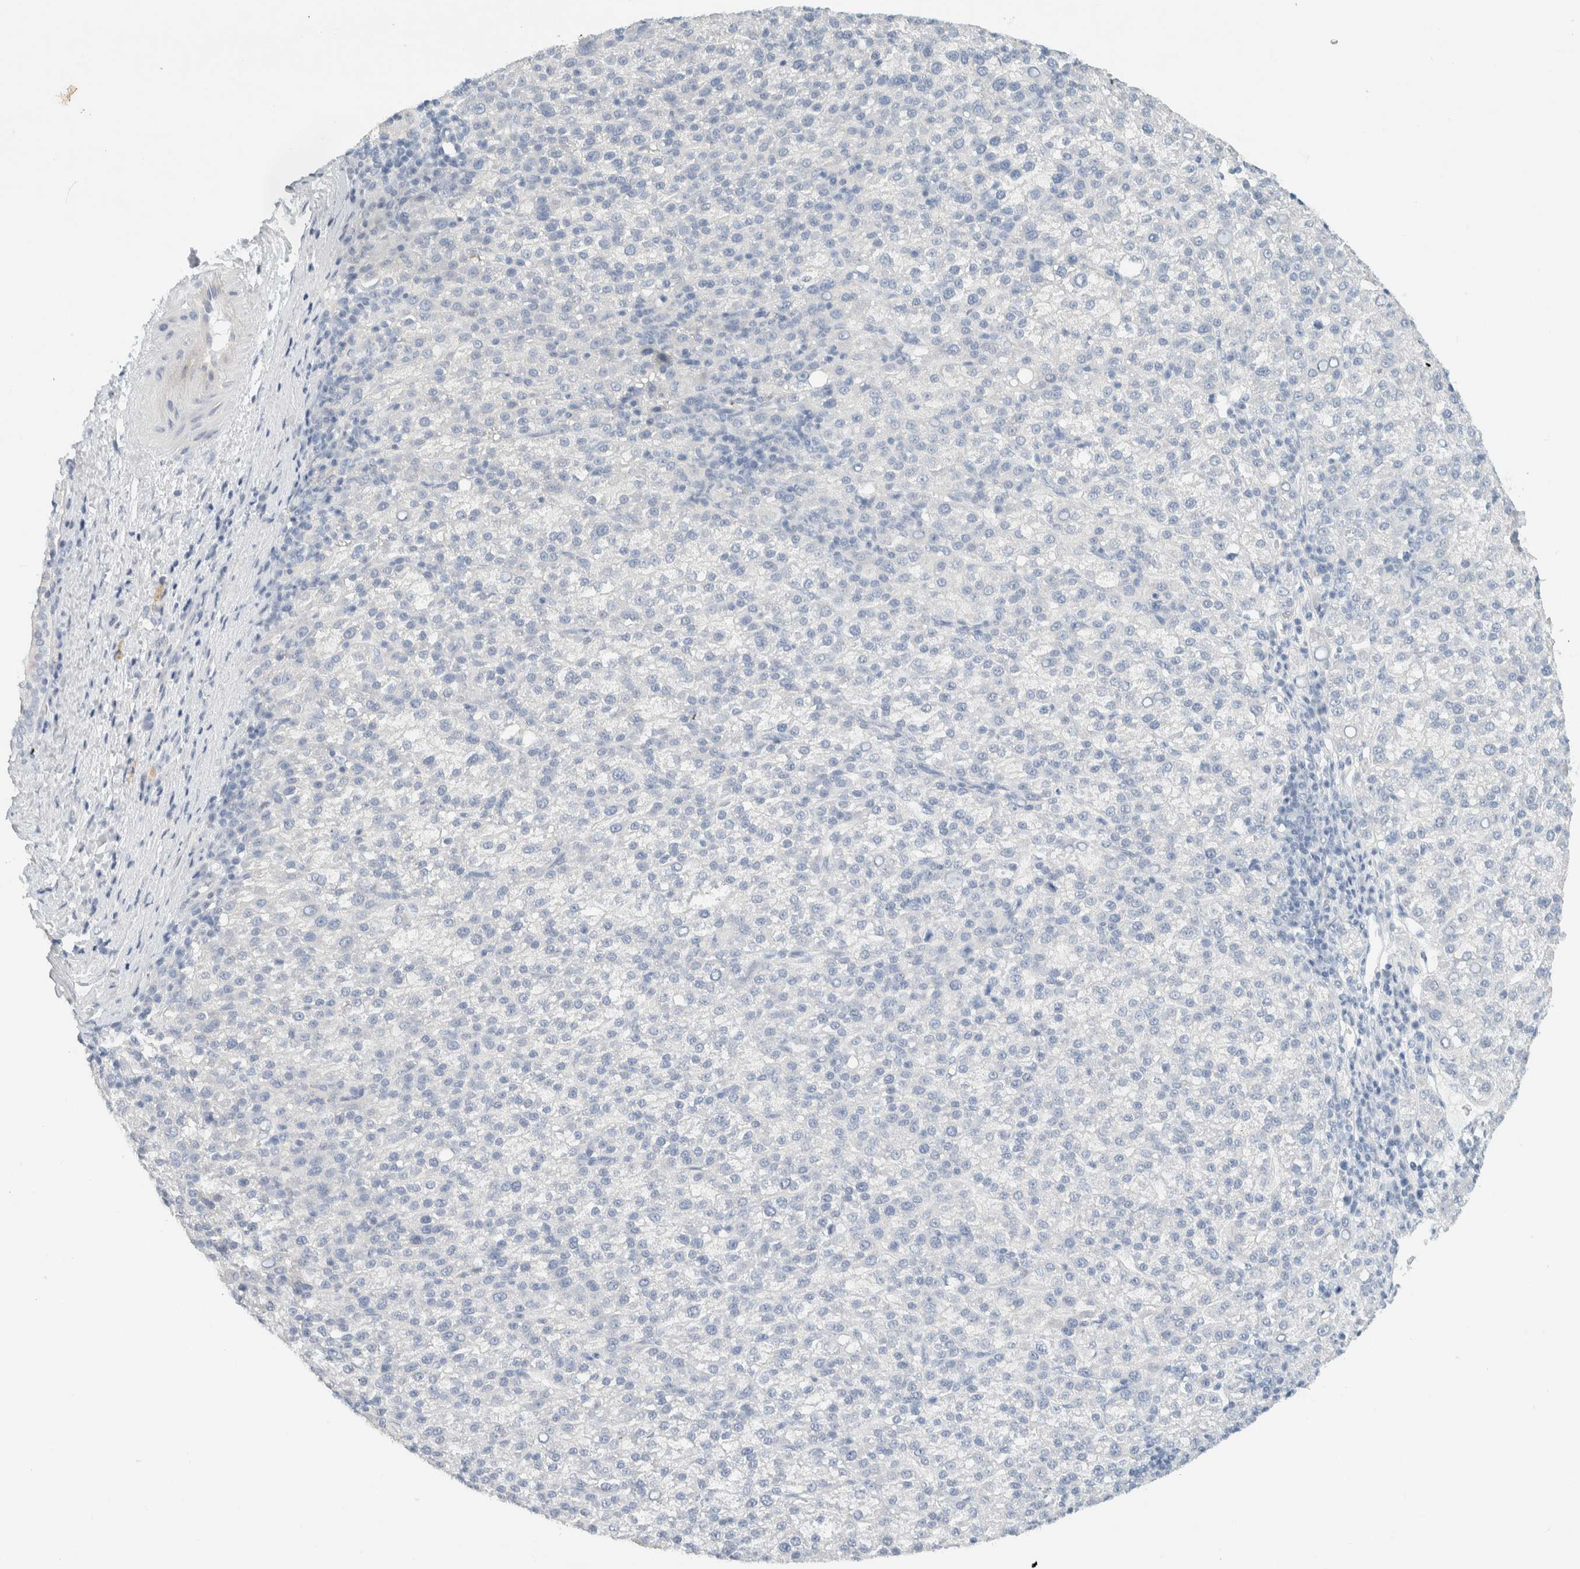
{"staining": {"intensity": "negative", "quantity": "none", "location": "none"}, "tissue": "liver cancer", "cell_type": "Tumor cells", "image_type": "cancer", "snomed": [{"axis": "morphology", "description": "Carcinoma, Hepatocellular, NOS"}, {"axis": "topography", "description": "Liver"}], "caption": "Human liver hepatocellular carcinoma stained for a protein using IHC exhibits no expression in tumor cells.", "gene": "ALOX12B", "patient": {"sex": "female", "age": 58}}